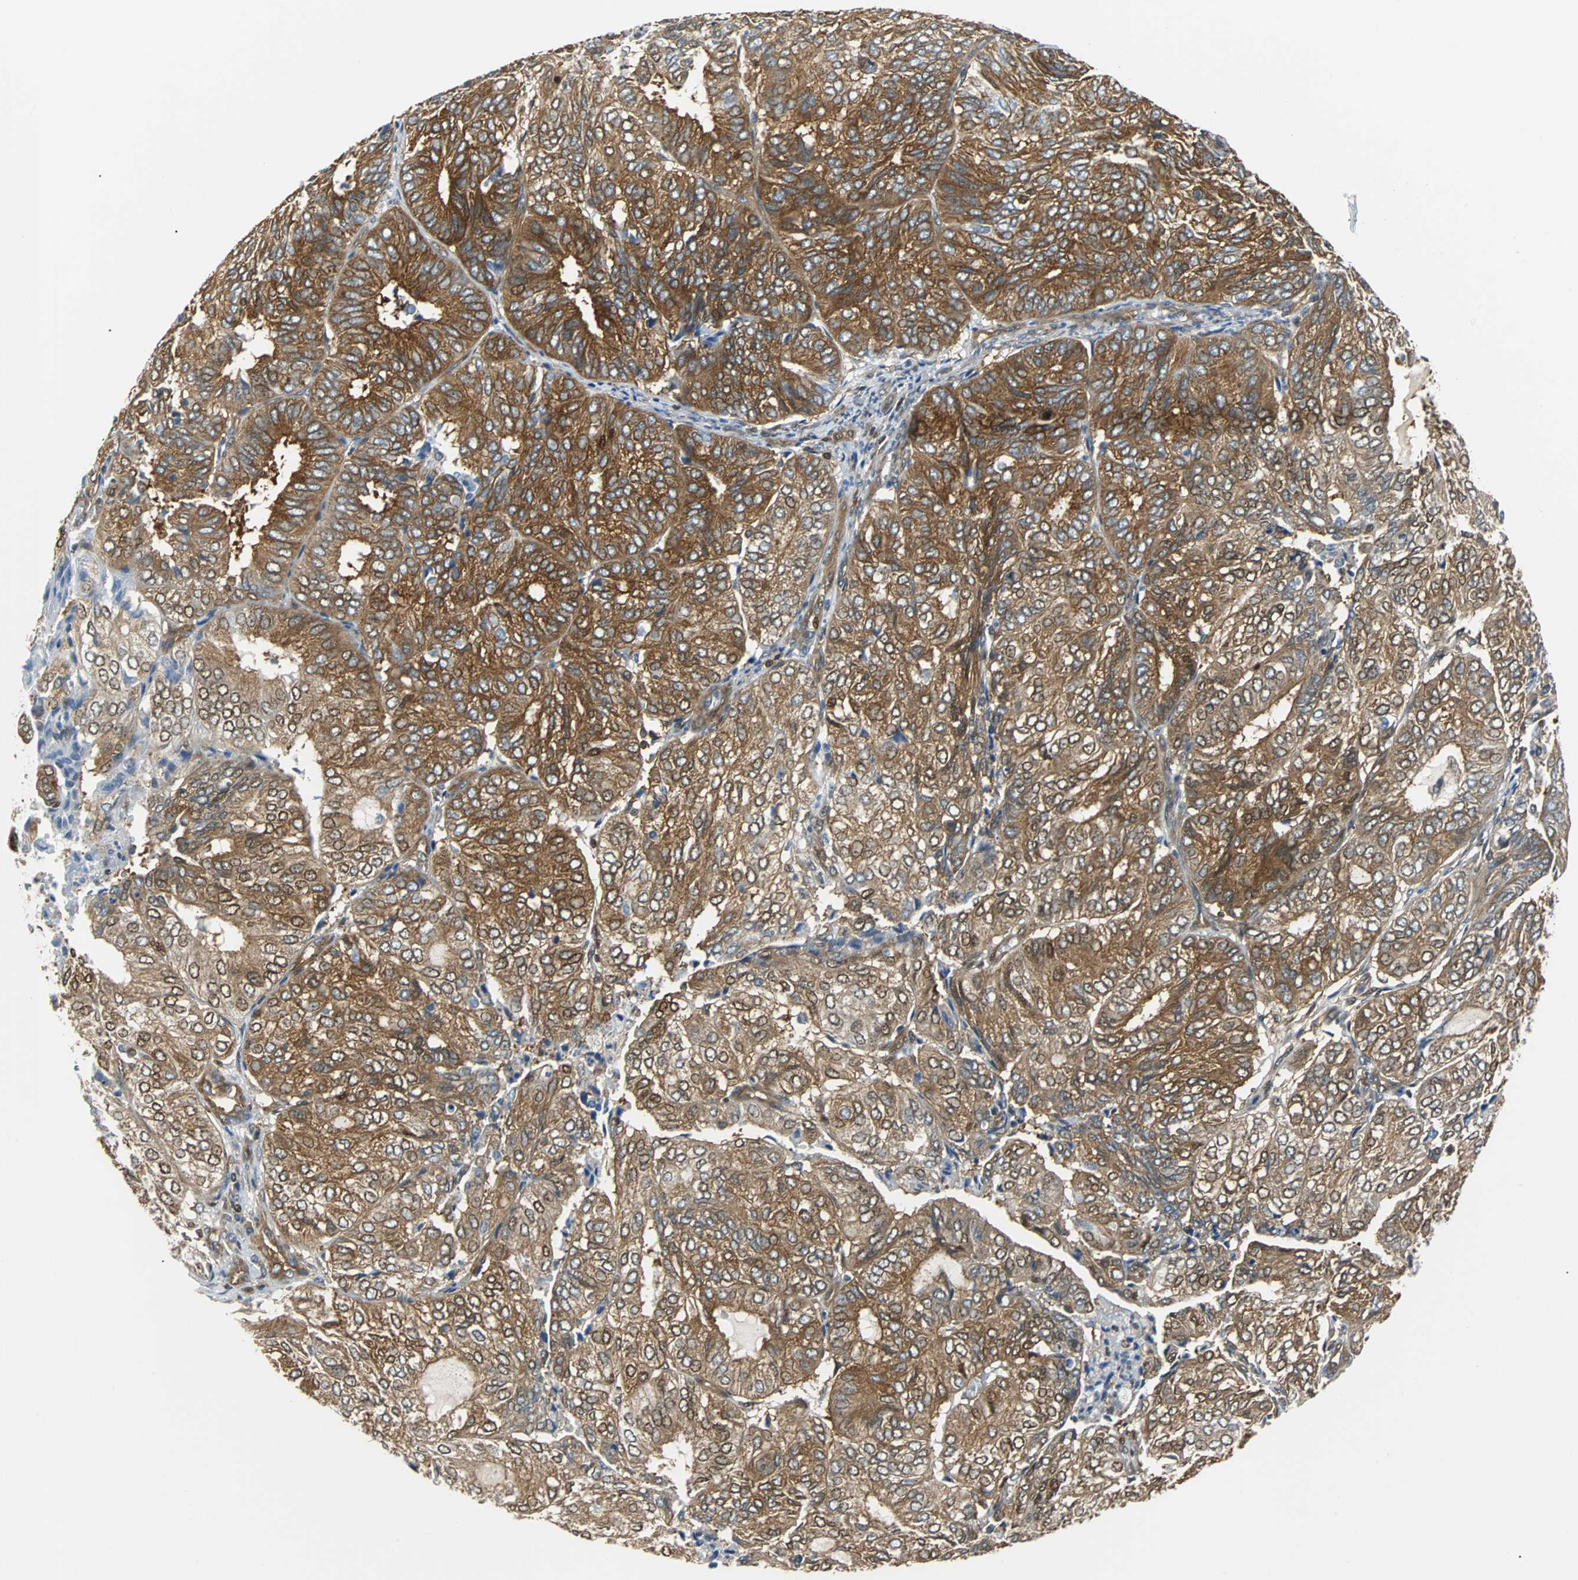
{"staining": {"intensity": "strong", "quantity": ">75%", "location": "cytoplasmic/membranous"}, "tissue": "endometrial cancer", "cell_type": "Tumor cells", "image_type": "cancer", "snomed": [{"axis": "morphology", "description": "Adenocarcinoma, NOS"}, {"axis": "topography", "description": "Uterus"}], "caption": "Immunohistochemistry (IHC) (DAB) staining of adenocarcinoma (endometrial) reveals strong cytoplasmic/membranous protein positivity in about >75% of tumor cells.", "gene": "RELA", "patient": {"sex": "female", "age": 60}}